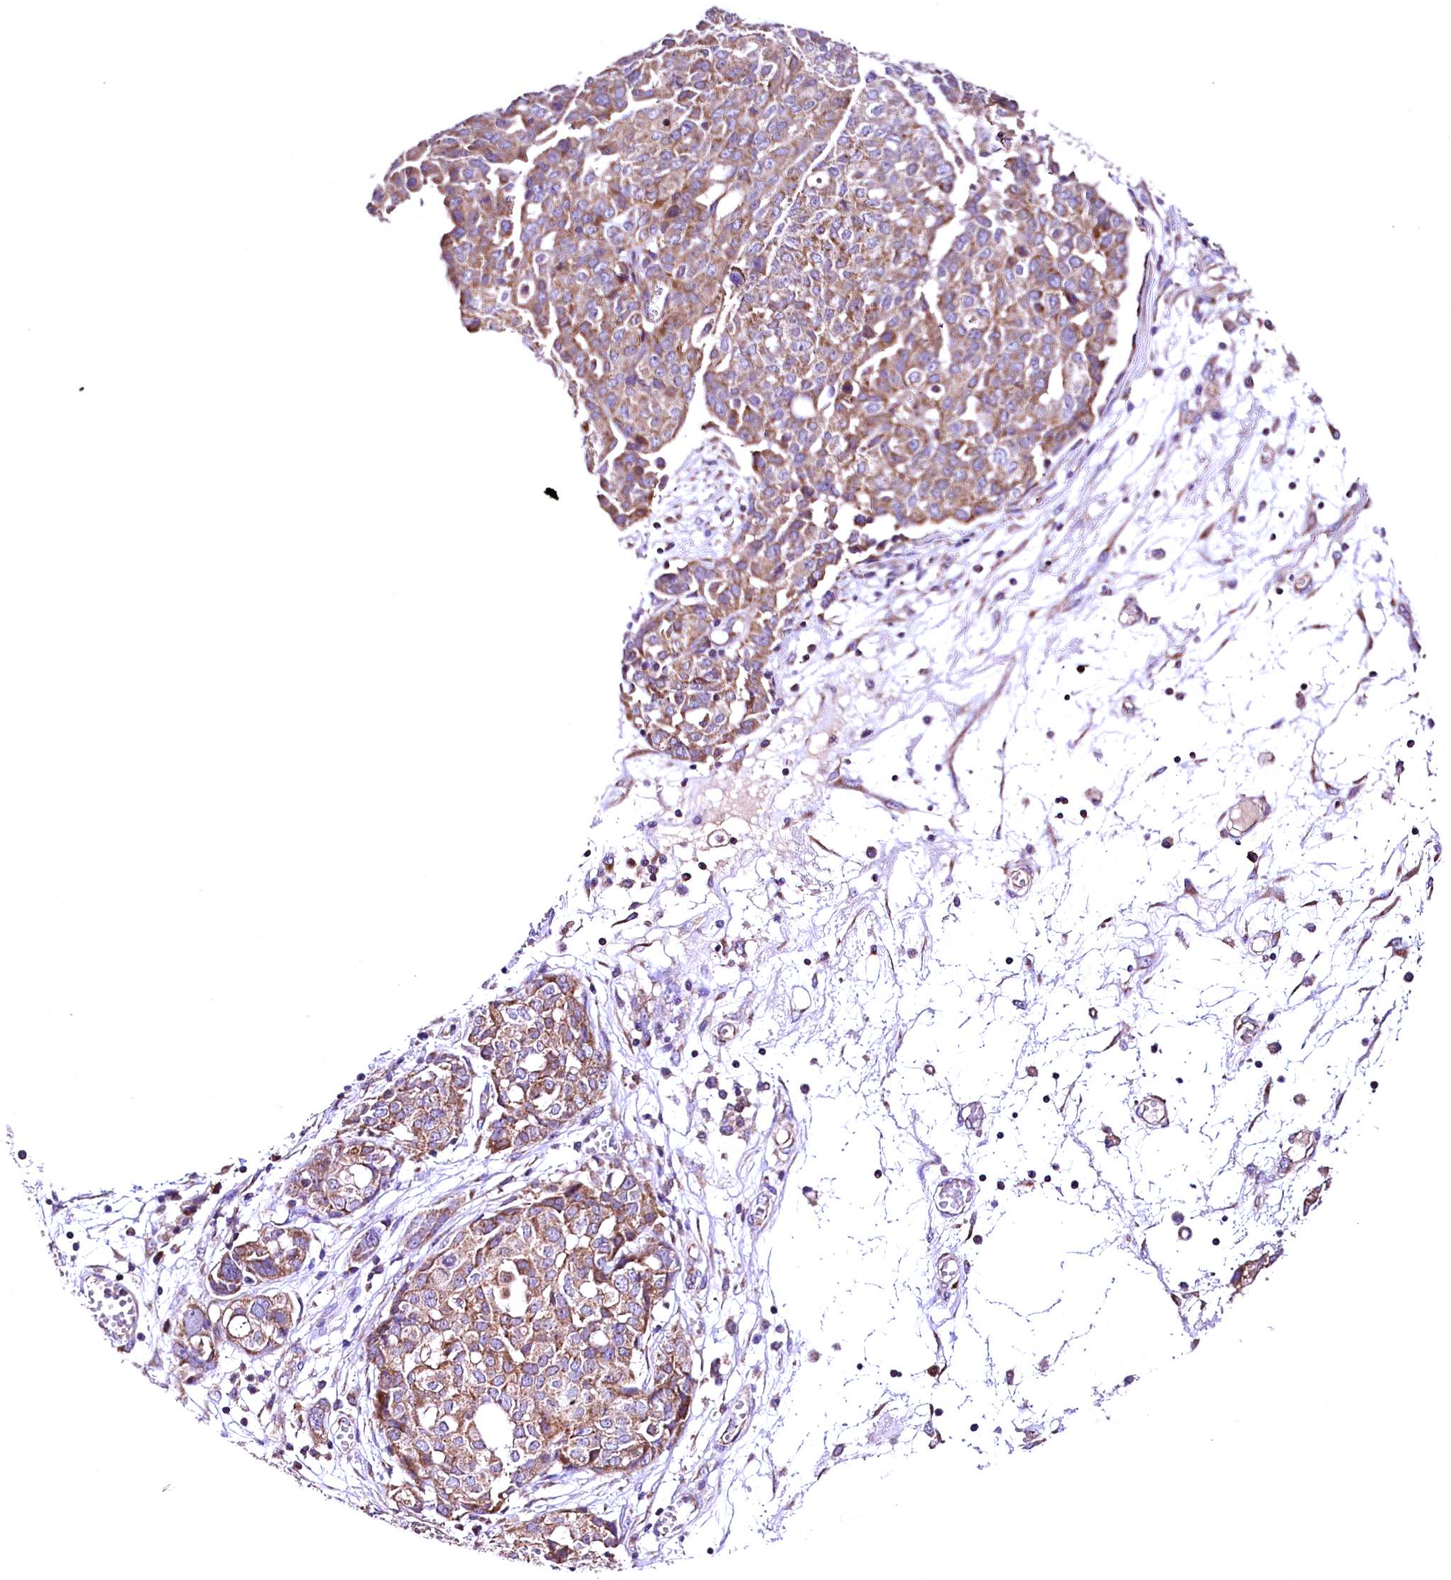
{"staining": {"intensity": "moderate", "quantity": ">75%", "location": "cytoplasmic/membranous"}, "tissue": "ovarian cancer", "cell_type": "Tumor cells", "image_type": "cancer", "snomed": [{"axis": "morphology", "description": "Cystadenocarcinoma, serous, NOS"}, {"axis": "topography", "description": "Soft tissue"}, {"axis": "topography", "description": "Ovary"}], "caption": "Ovarian cancer stained for a protein (brown) reveals moderate cytoplasmic/membranous positive staining in about >75% of tumor cells.", "gene": "MRPL57", "patient": {"sex": "female", "age": 57}}